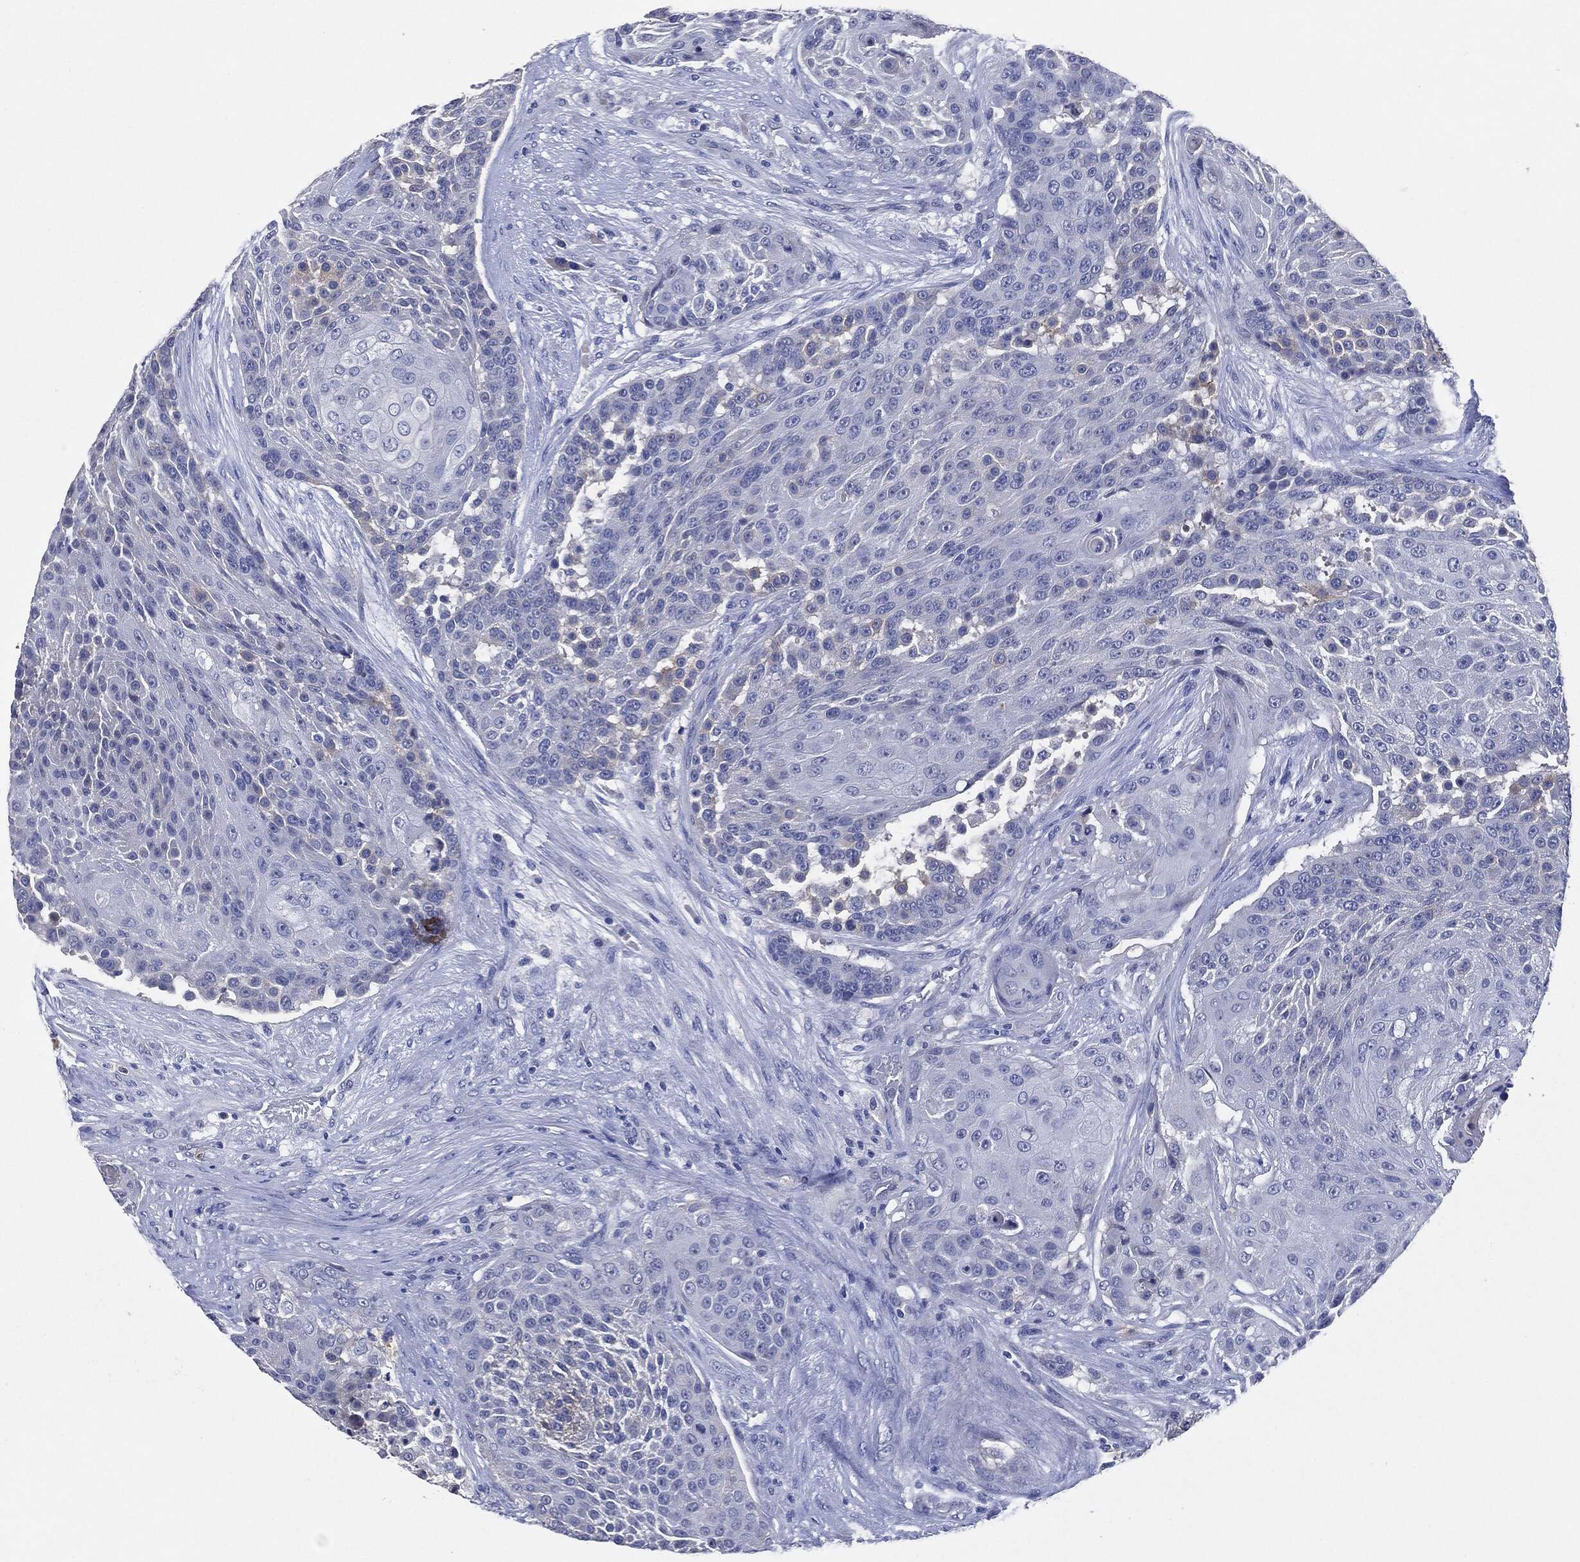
{"staining": {"intensity": "negative", "quantity": "none", "location": "none"}, "tissue": "urothelial cancer", "cell_type": "Tumor cells", "image_type": "cancer", "snomed": [{"axis": "morphology", "description": "Urothelial carcinoma, High grade"}, {"axis": "topography", "description": "Urinary bladder"}], "caption": "This is an immunohistochemistry (IHC) image of urothelial cancer. There is no positivity in tumor cells.", "gene": "NTRK1", "patient": {"sex": "female", "age": 63}}